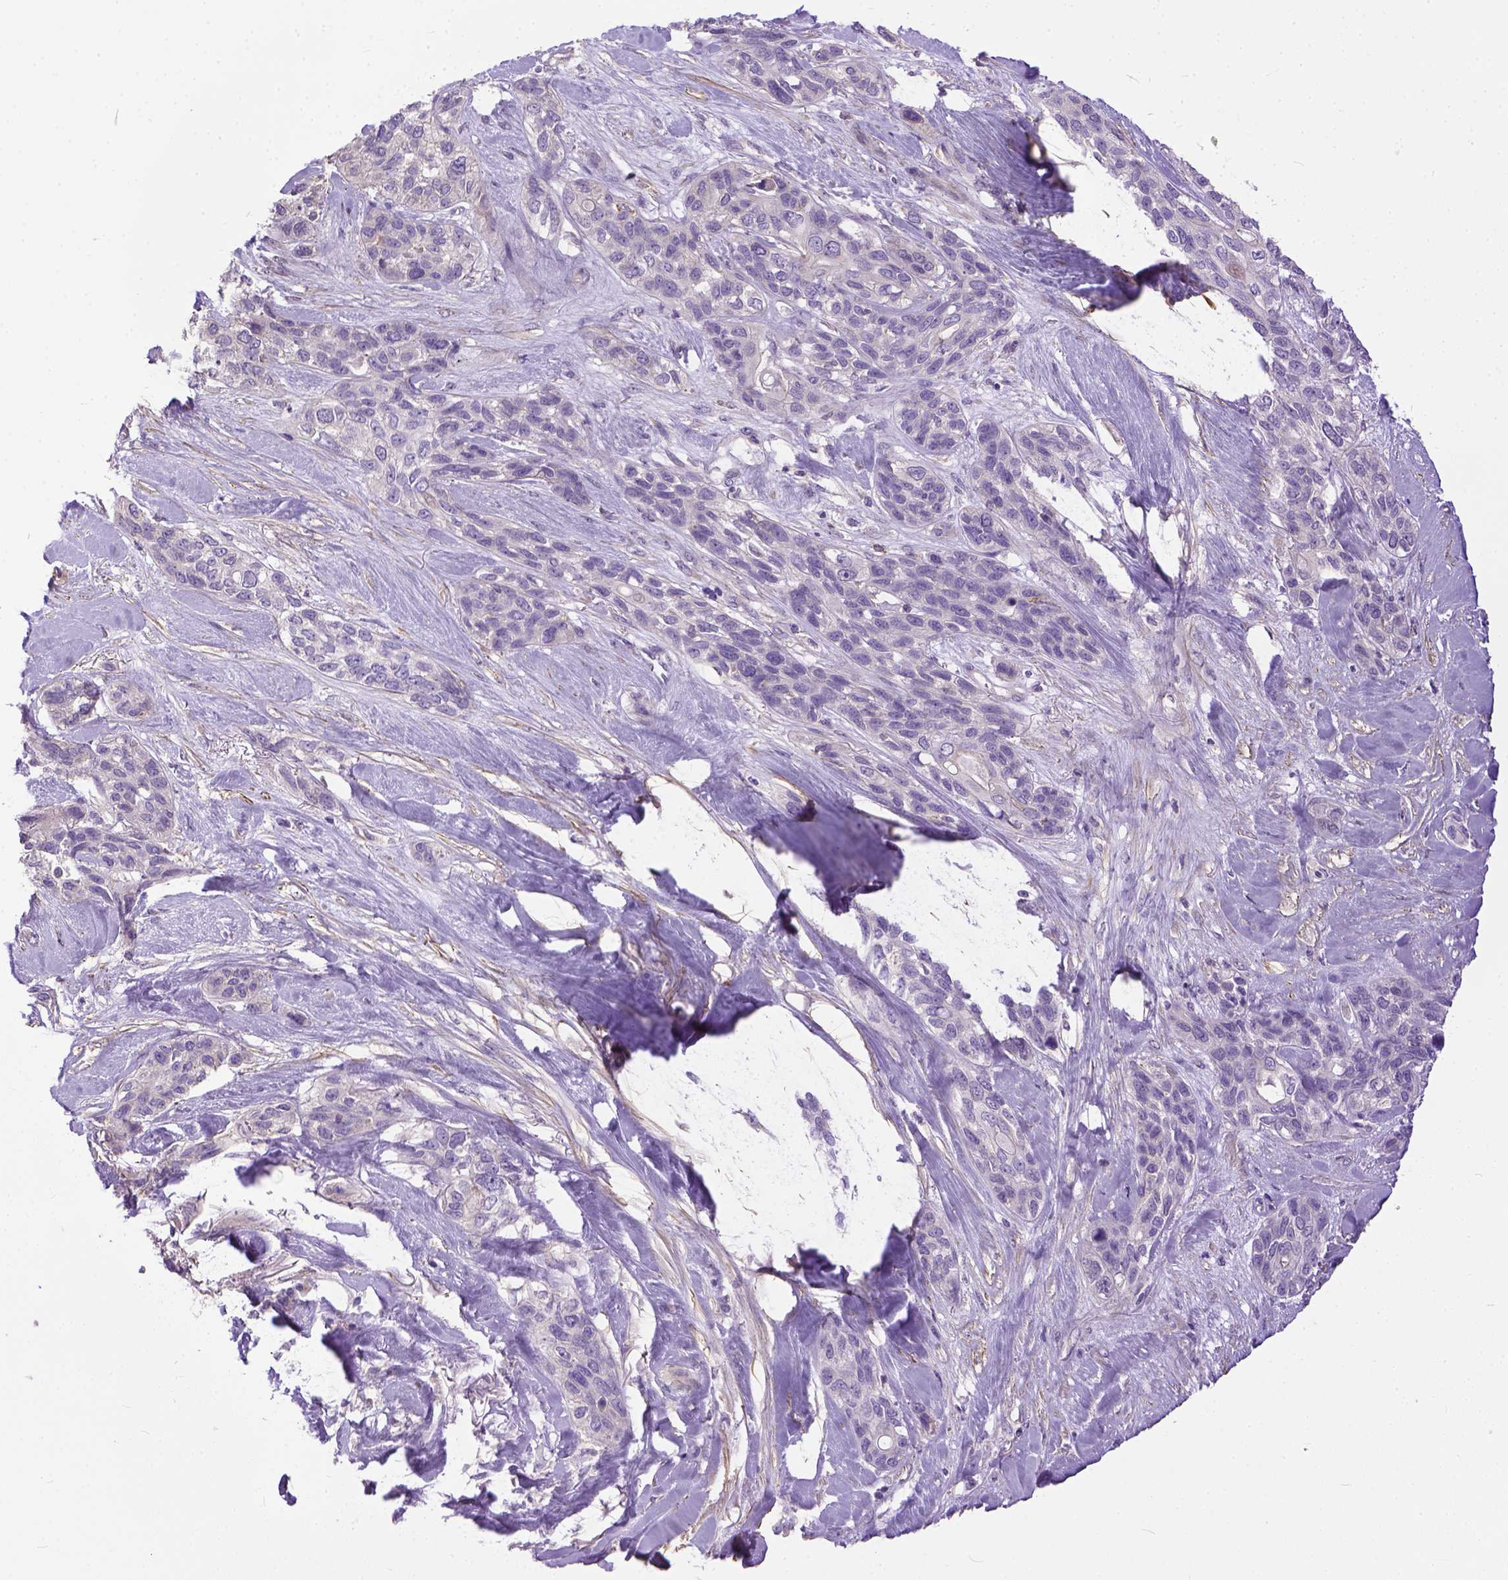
{"staining": {"intensity": "negative", "quantity": "none", "location": "none"}, "tissue": "lung cancer", "cell_type": "Tumor cells", "image_type": "cancer", "snomed": [{"axis": "morphology", "description": "Squamous cell carcinoma, NOS"}, {"axis": "topography", "description": "Lung"}], "caption": "Protein analysis of lung squamous cell carcinoma displays no significant staining in tumor cells.", "gene": "BANF2", "patient": {"sex": "female", "age": 70}}